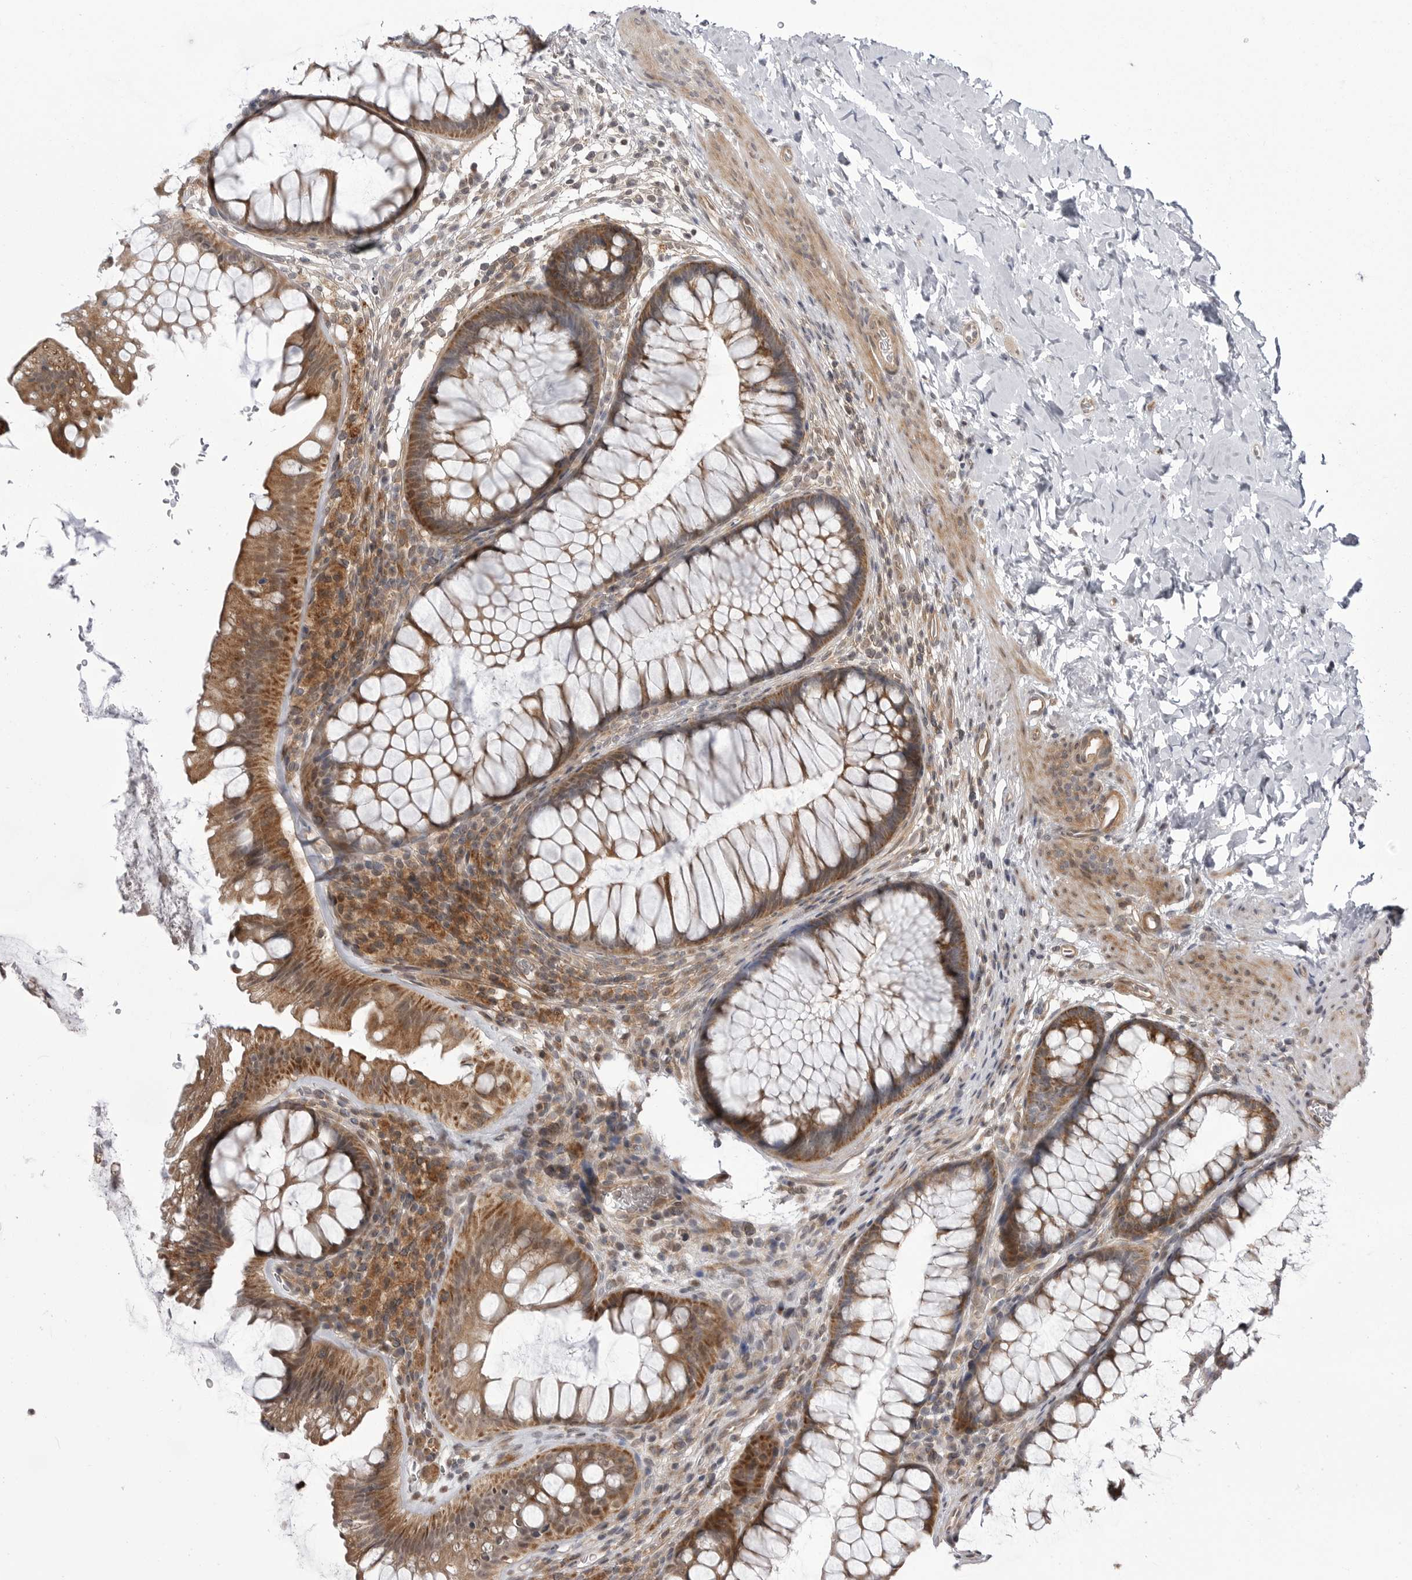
{"staining": {"intensity": "negative", "quantity": "none", "location": "none"}, "tissue": "colon", "cell_type": "Endothelial cells", "image_type": "normal", "snomed": [{"axis": "morphology", "description": "Normal tissue, NOS"}, {"axis": "topography", "description": "Colon"}], "caption": "IHC of normal colon shows no staining in endothelial cells.", "gene": "CCDC18", "patient": {"sex": "female", "age": 62}}